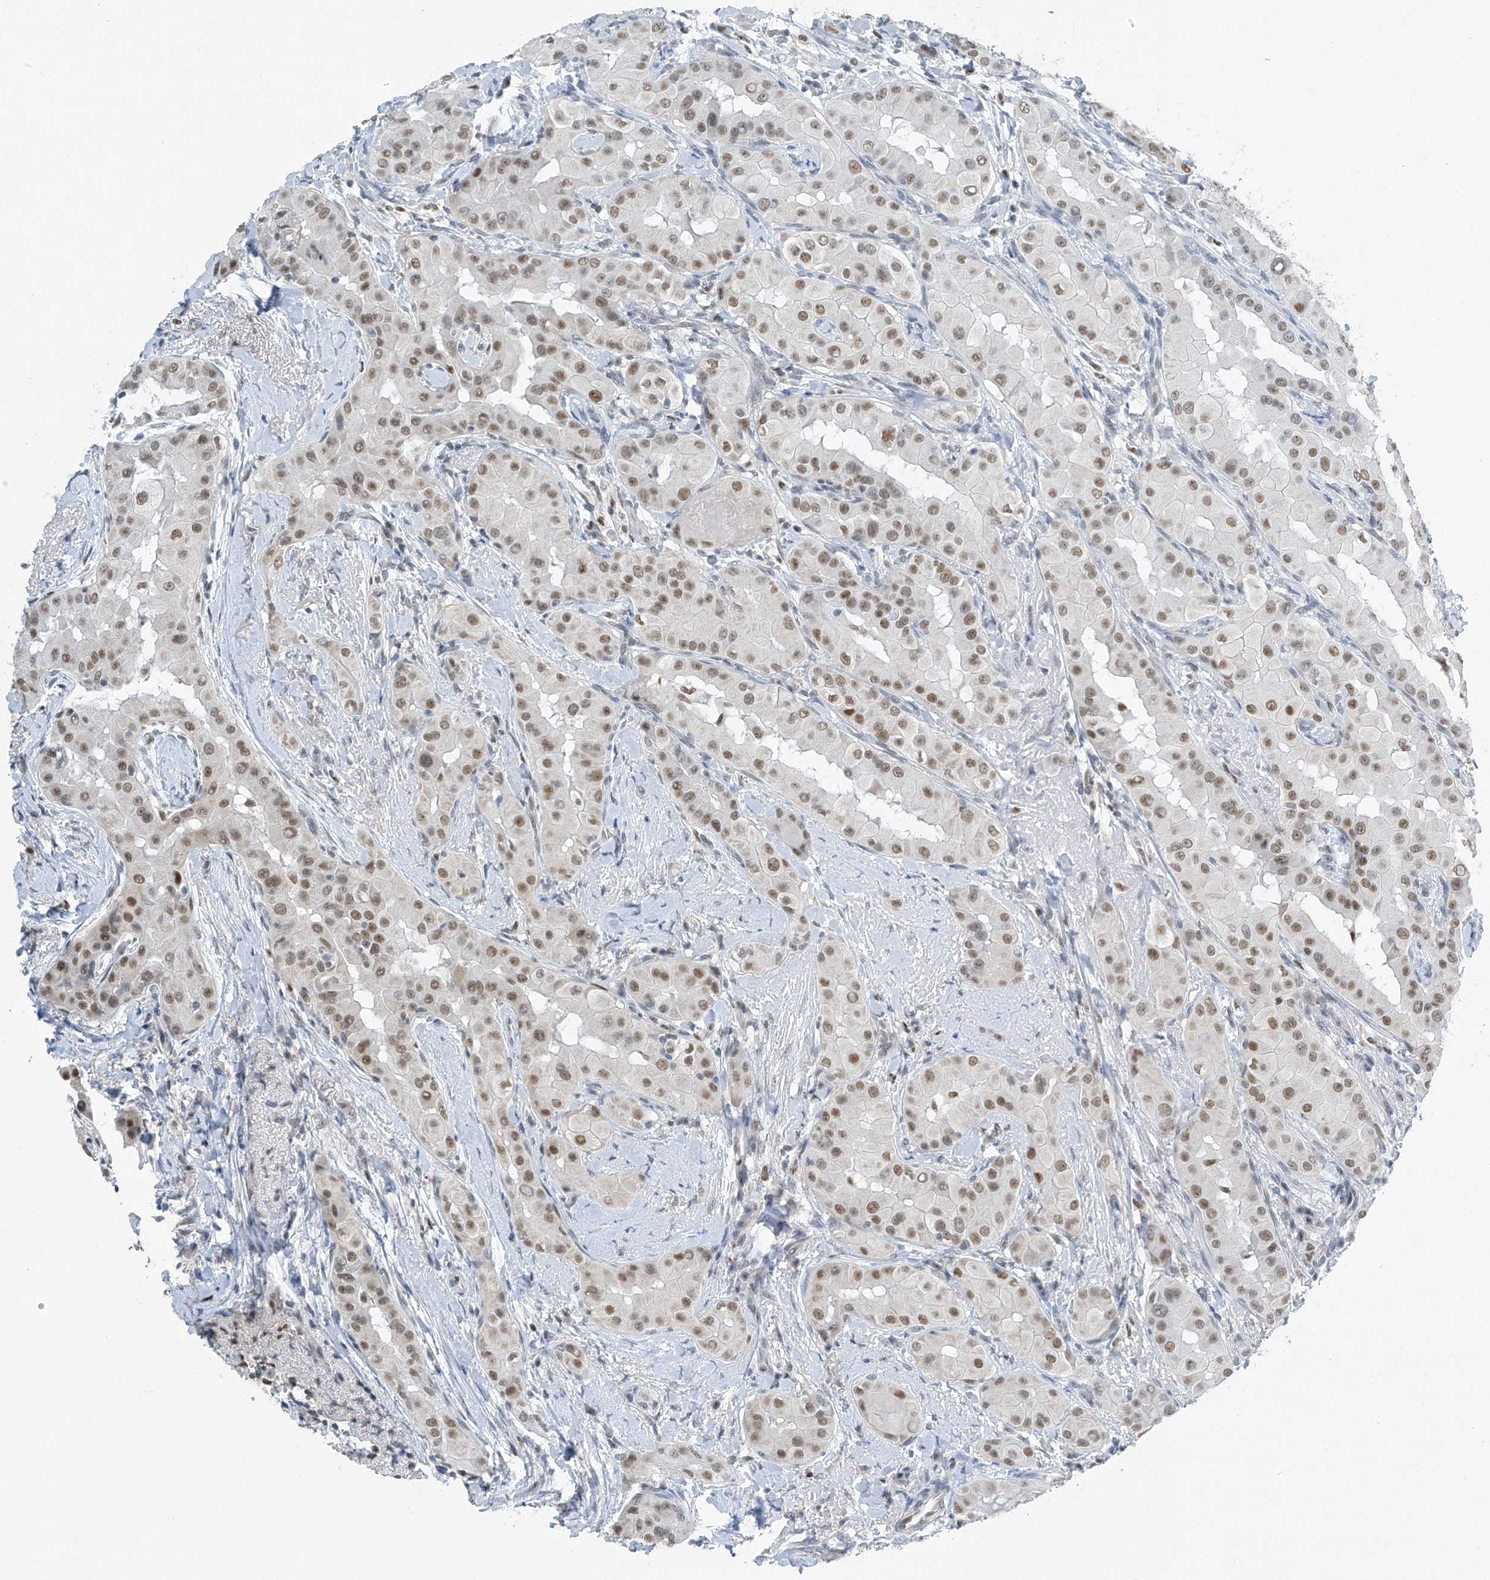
{"staining": {"intensity": "moderate", "quantity": ">75%", "location": "nuclear"}, "tissue": "thyroid cancer", "cell_type": "Tumor cells", "image_type": "cancer", "snomed": [{"axis": "morphology", "description": "Papillary adenocarcinoma, NOS"}, {"axis": "topography", "description": "Thyroid gland"}], "caption": "Tumor cells display moderate nuclear positivity in about >75% of cells in papillary adenocarcinoma (thyroid). (DAB (3,3'-diaminobenzidine) = brown stain, brightfield microscopy at high magnification).", "gene": "TAF8", "patient": {"sex": "male", "age": 33}}